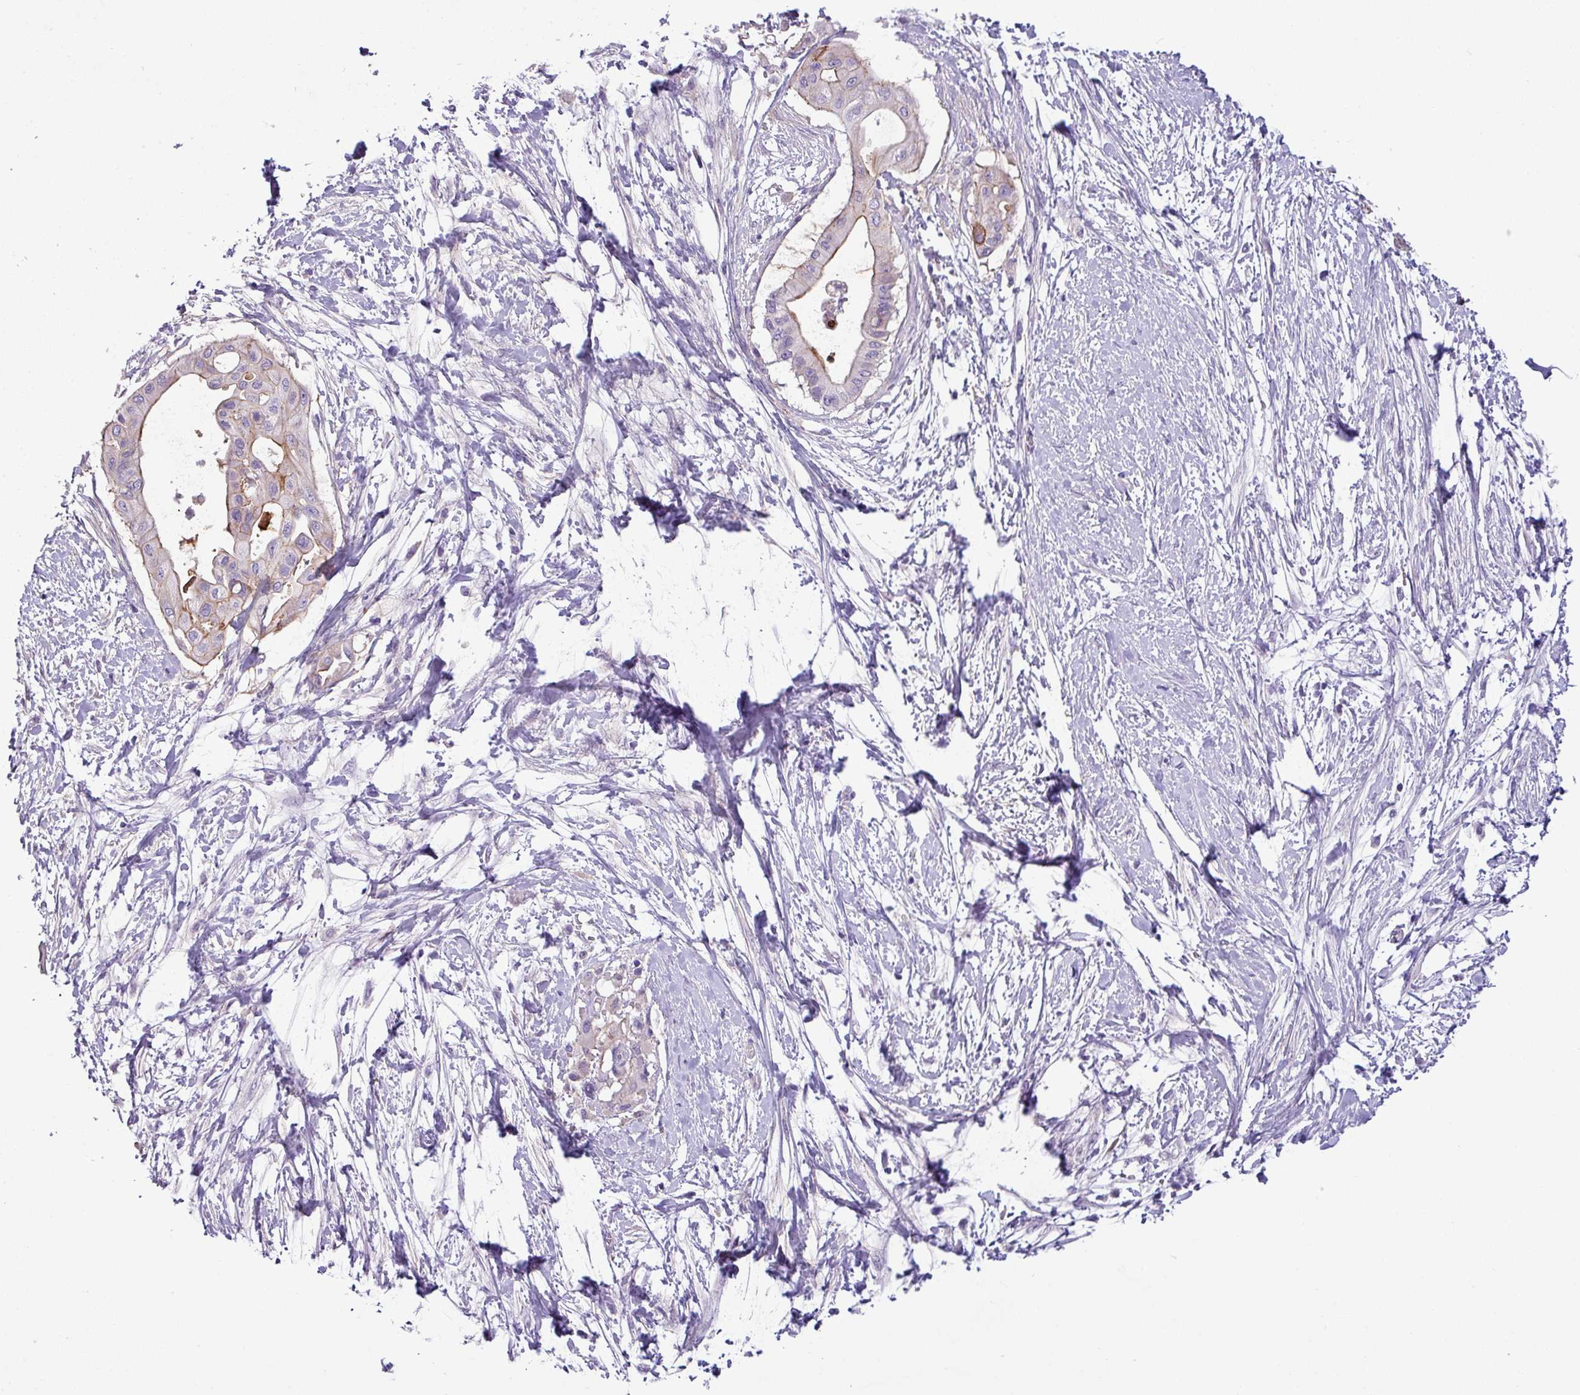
{"staining": {"intensity": "moderate", "quantity": "<25%", "location": "cytoplasmic/membranous"}, "tissue": "pancreatic cancer", "cell_type": "Tumor cells", "image_type": "cancer", "snomed": [{"axis": "morphology", "description": "Adenocarcinoma, NOS"}, {"axis": "topography", "description": "Pancreas"}], "caption": "Pancreatic adenocarcinoma was stained to show a protein in brown. There is low levels of moderate cytoplasmic/membranous staining in about <25% of tumor cells.", "gene": "TMEM178B", "patient": {"sex": "male", "age": 68}}